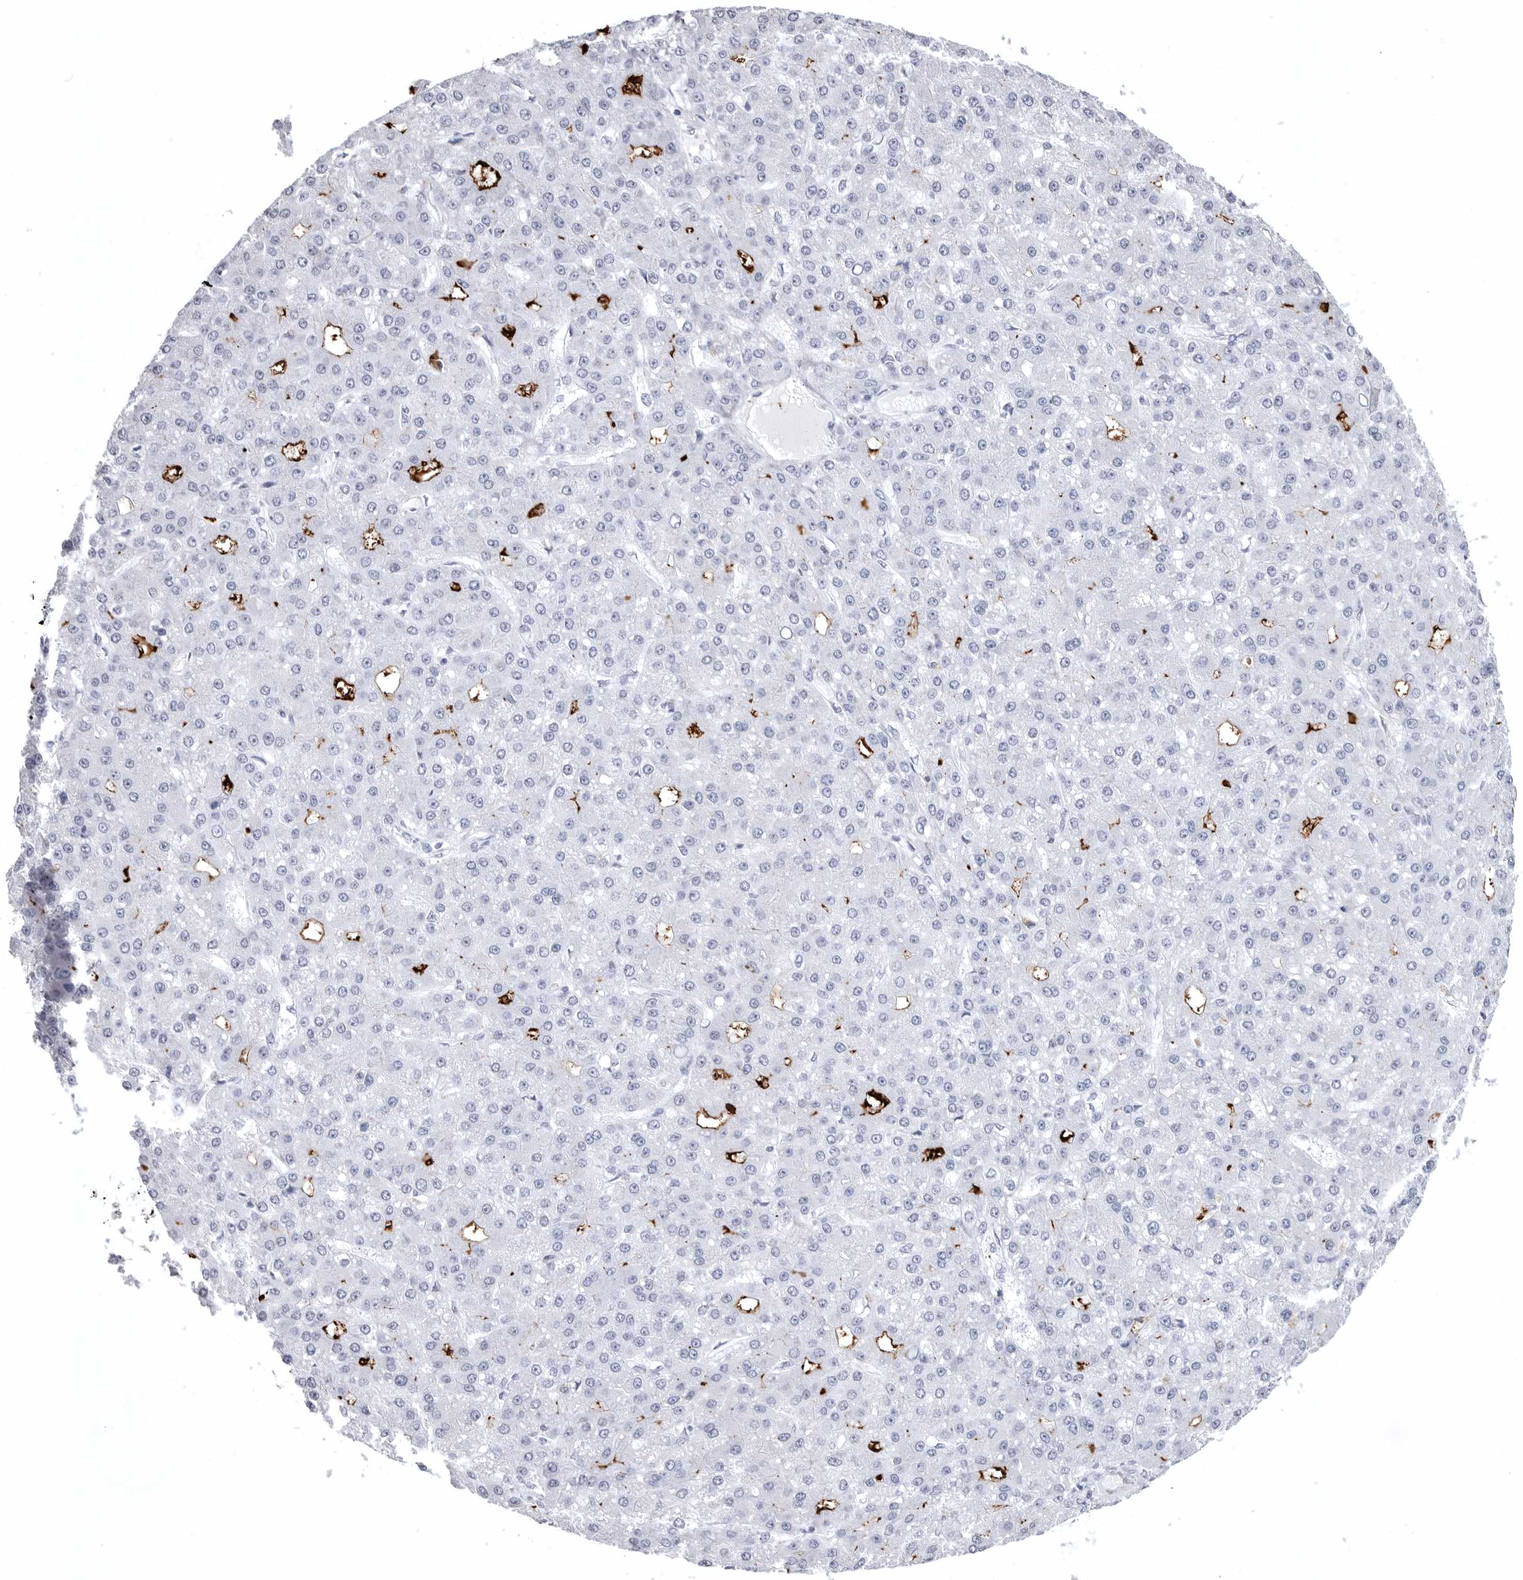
{"staining": {"intensity": "negative", "quantity": "none", "location": "none"}, "tissue": "liver cancer", "cell_type": "Tumor cells", "image_type": "cancer", "snomed": [{"axis": "morphology", "description": "Carcinoma, Hepatocellular, NOS"}, {"axis": "topography", "description": "Liver"}], "caption": "Protein analysis of hepatocellular carcinoma (liver) displays no significant positivity in tumor cells. (IHC, brightfield microscopy, high magnification).", "gene": "COL26A1", "patient": {"sex": "male", "age": 67}}